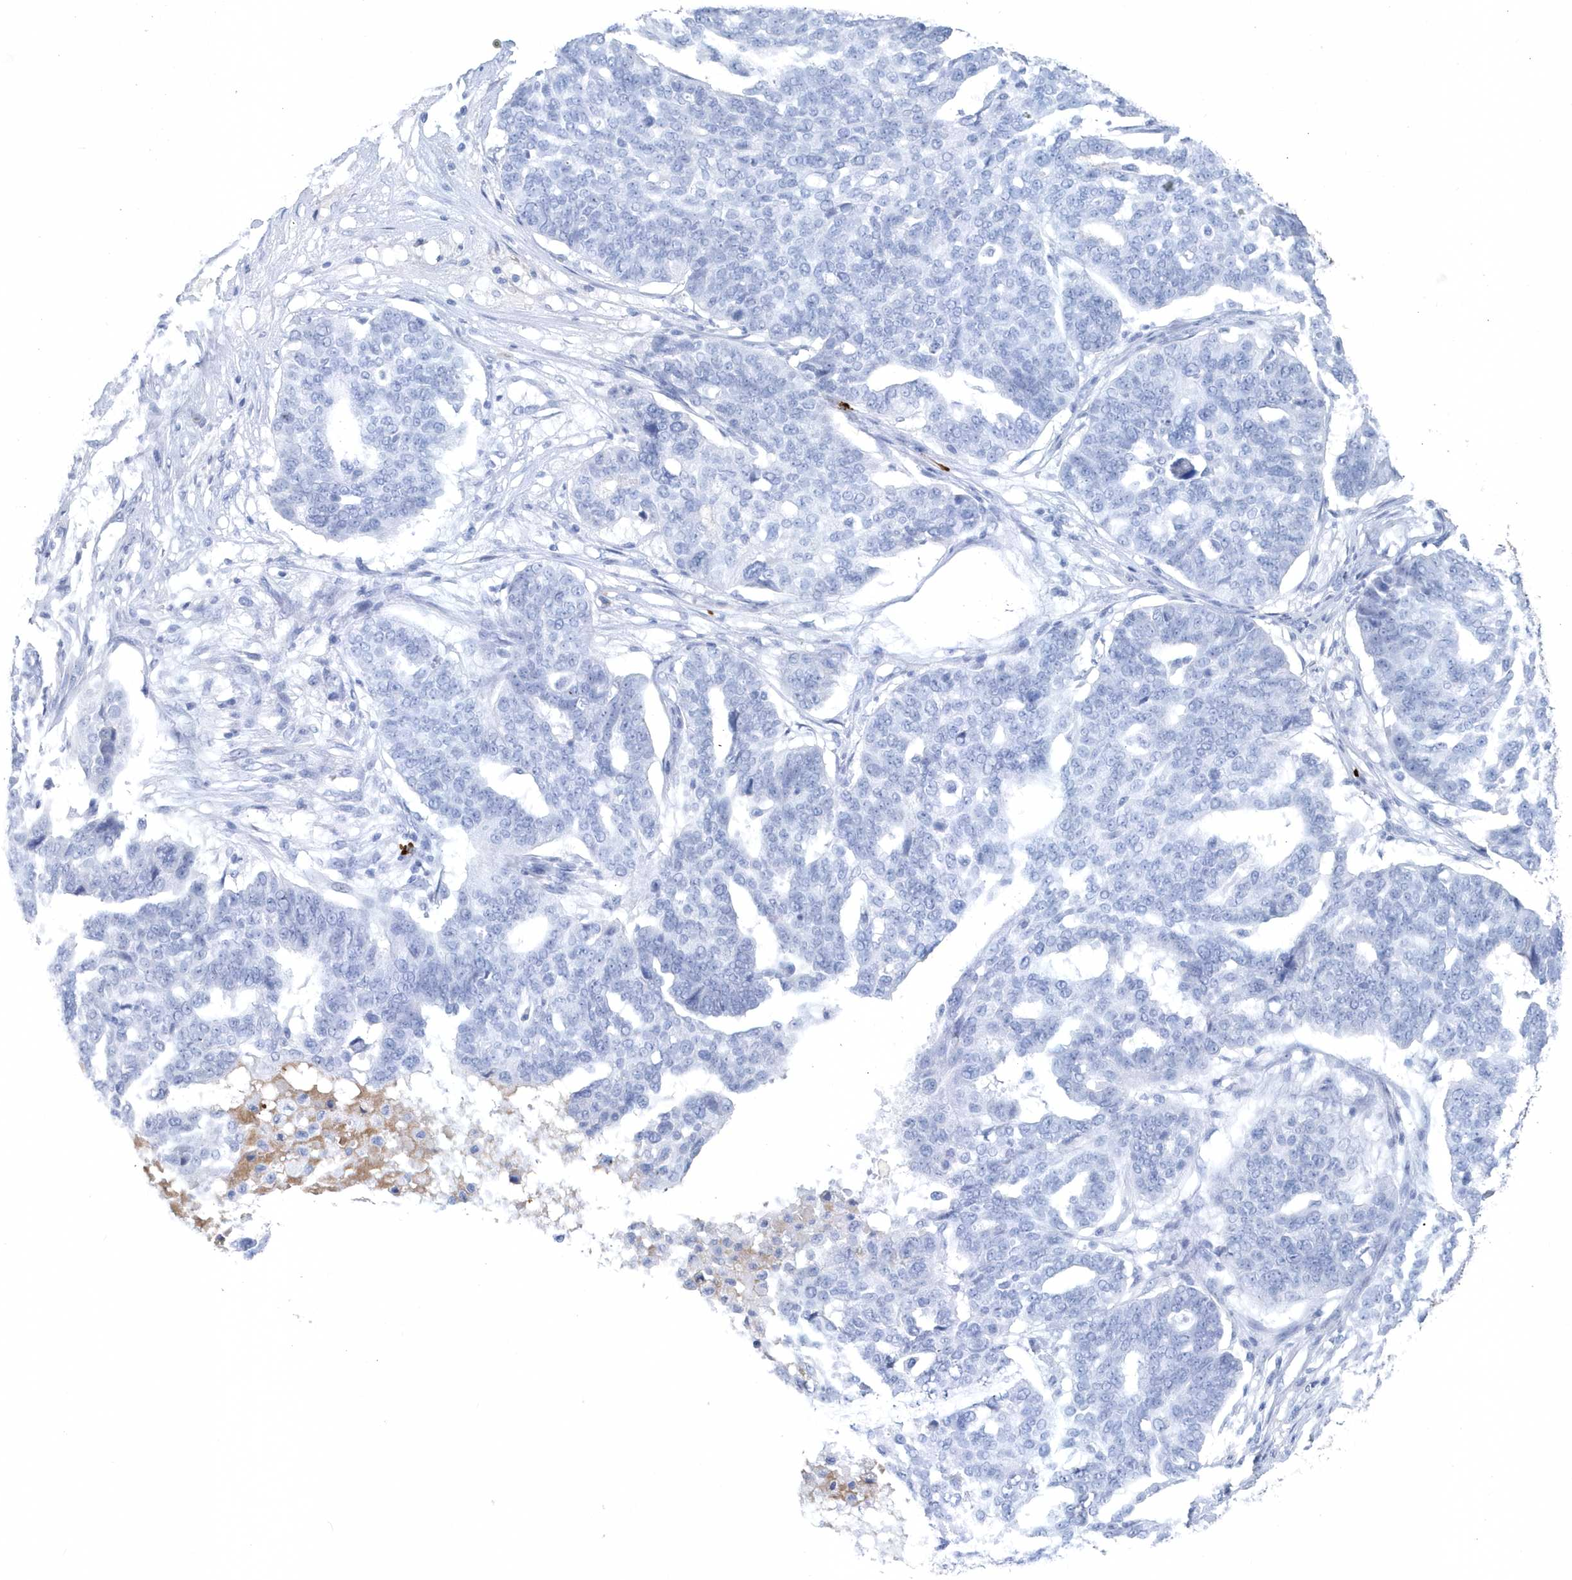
{"staining": {"intensity": "negative", "quantity": "none", "location": "none"}, "tissue": "ovarian cancer", "cell_type": "Tumor cells", "image_type": "cancer", "snomed": [{"axis": "morphology", "description": "Cystadenocarcinoma, serous, NOS"}, {"axis": "topography", "description": "Ovary"}], "caption": "The histopathology image demonstrates no staining of tumor cells in serous cystadenocarcinoma (ovarian). (Brightfield microscopy of DAB (3,3'-diaminobenzidine) IHC at high magnification).", "gene": "JCHAIN", "patient": {"sex": "female", "age": 59}}